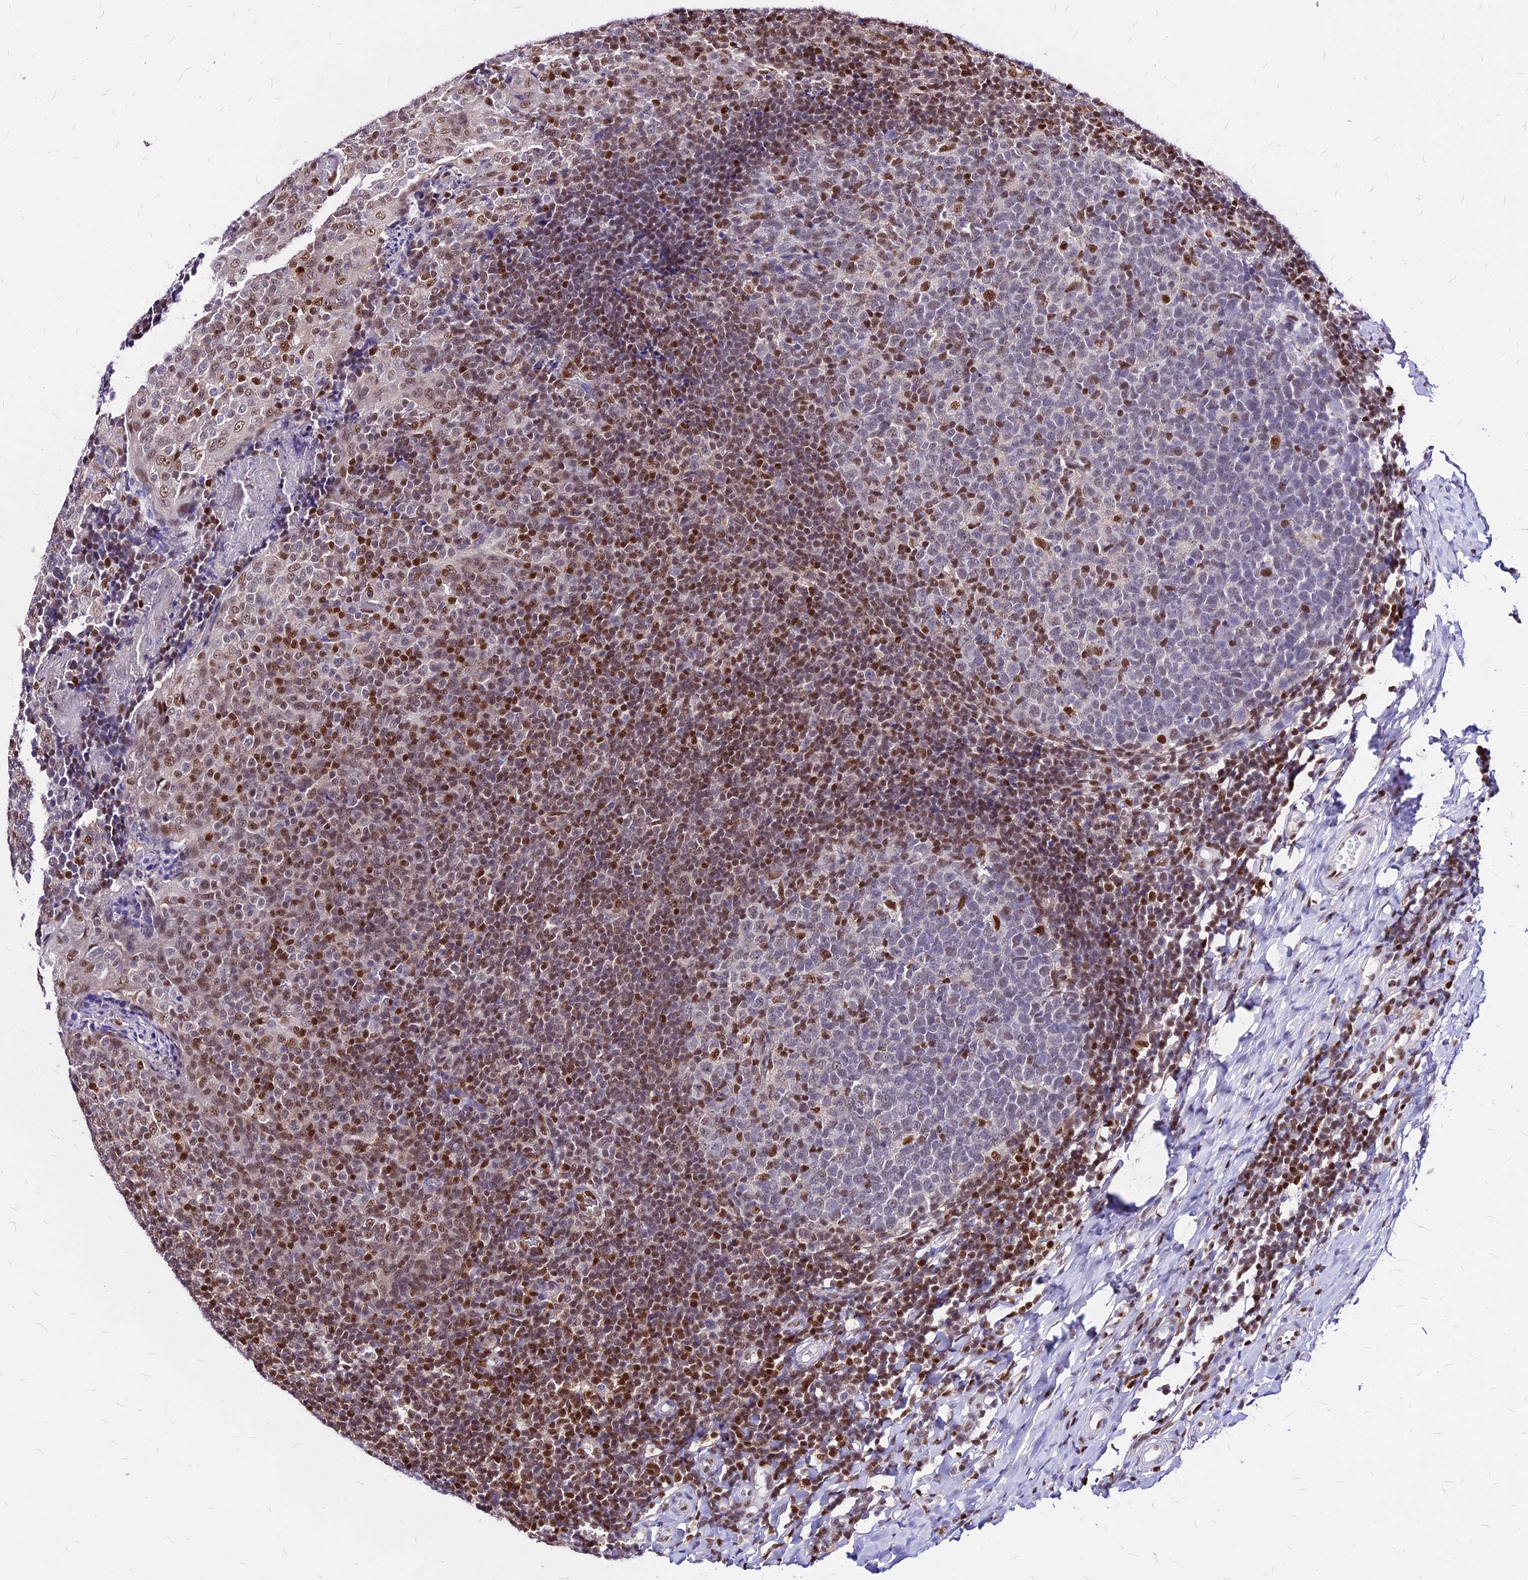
{"staining": {"intensity": "moderate", "quantity": "<25%", "location": "nuclear"}, "tissue": "tonsil", "cell_type": "Germinal center cells", "image_type": "normal", "snomed": [{"axis": "morphology", "description": "Normal tissue, NOS"}, {"axis": "topography", "description": "Tonsil"}], "caption": "Protein expression analysis of unremarkable tonsil displays moderate nuclear staining in approximately <25% of germinal center cells. (DAB IHC, brown staining for protein, blue staining for nuclei).", "gene": "PAXX", "patient": {"sex": "female", "age": 19}}